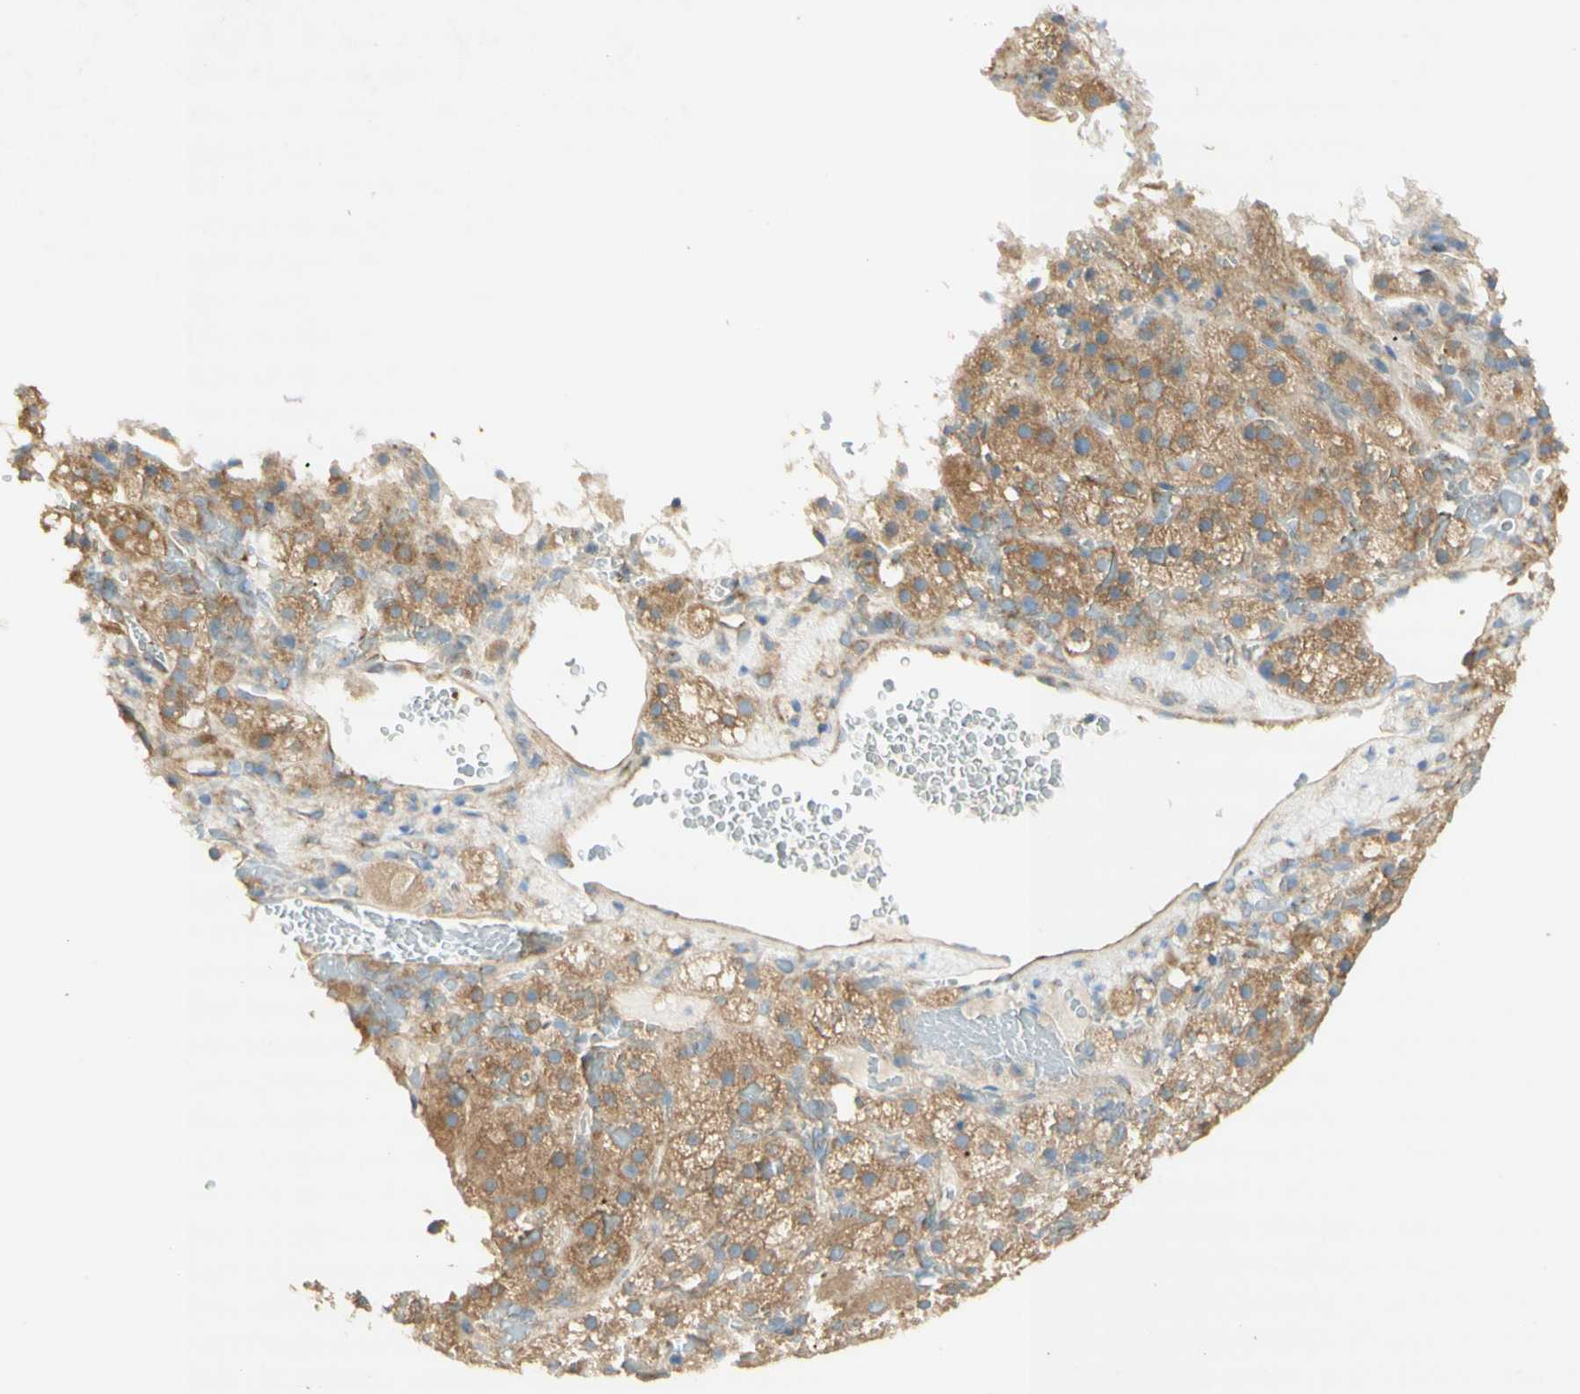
{"staining": {"intensity": "moderate", "quantity": "25%-75%", "location": "cytoplasmic/membranous"}, "tissue": "adrenal gland", "cell_type": "Glandular cells", "image_type": "normal", "snomed": [{"axis": "morphology", "description": "Normal tissue, NOS"}, {"axis": "topography", "description": "Adrenal gland"}], "caption": "Moderate cytoplasmic/membranous protein positivity is present in about 25%-75% of glandular cells in adrenal gland. Immunohistochemistry (ihc) stains the protein of interest in brown and the nuclei are stained blue.", "gene": "DYNC1H1", "patient": {"sex": "female", "age": 59}}